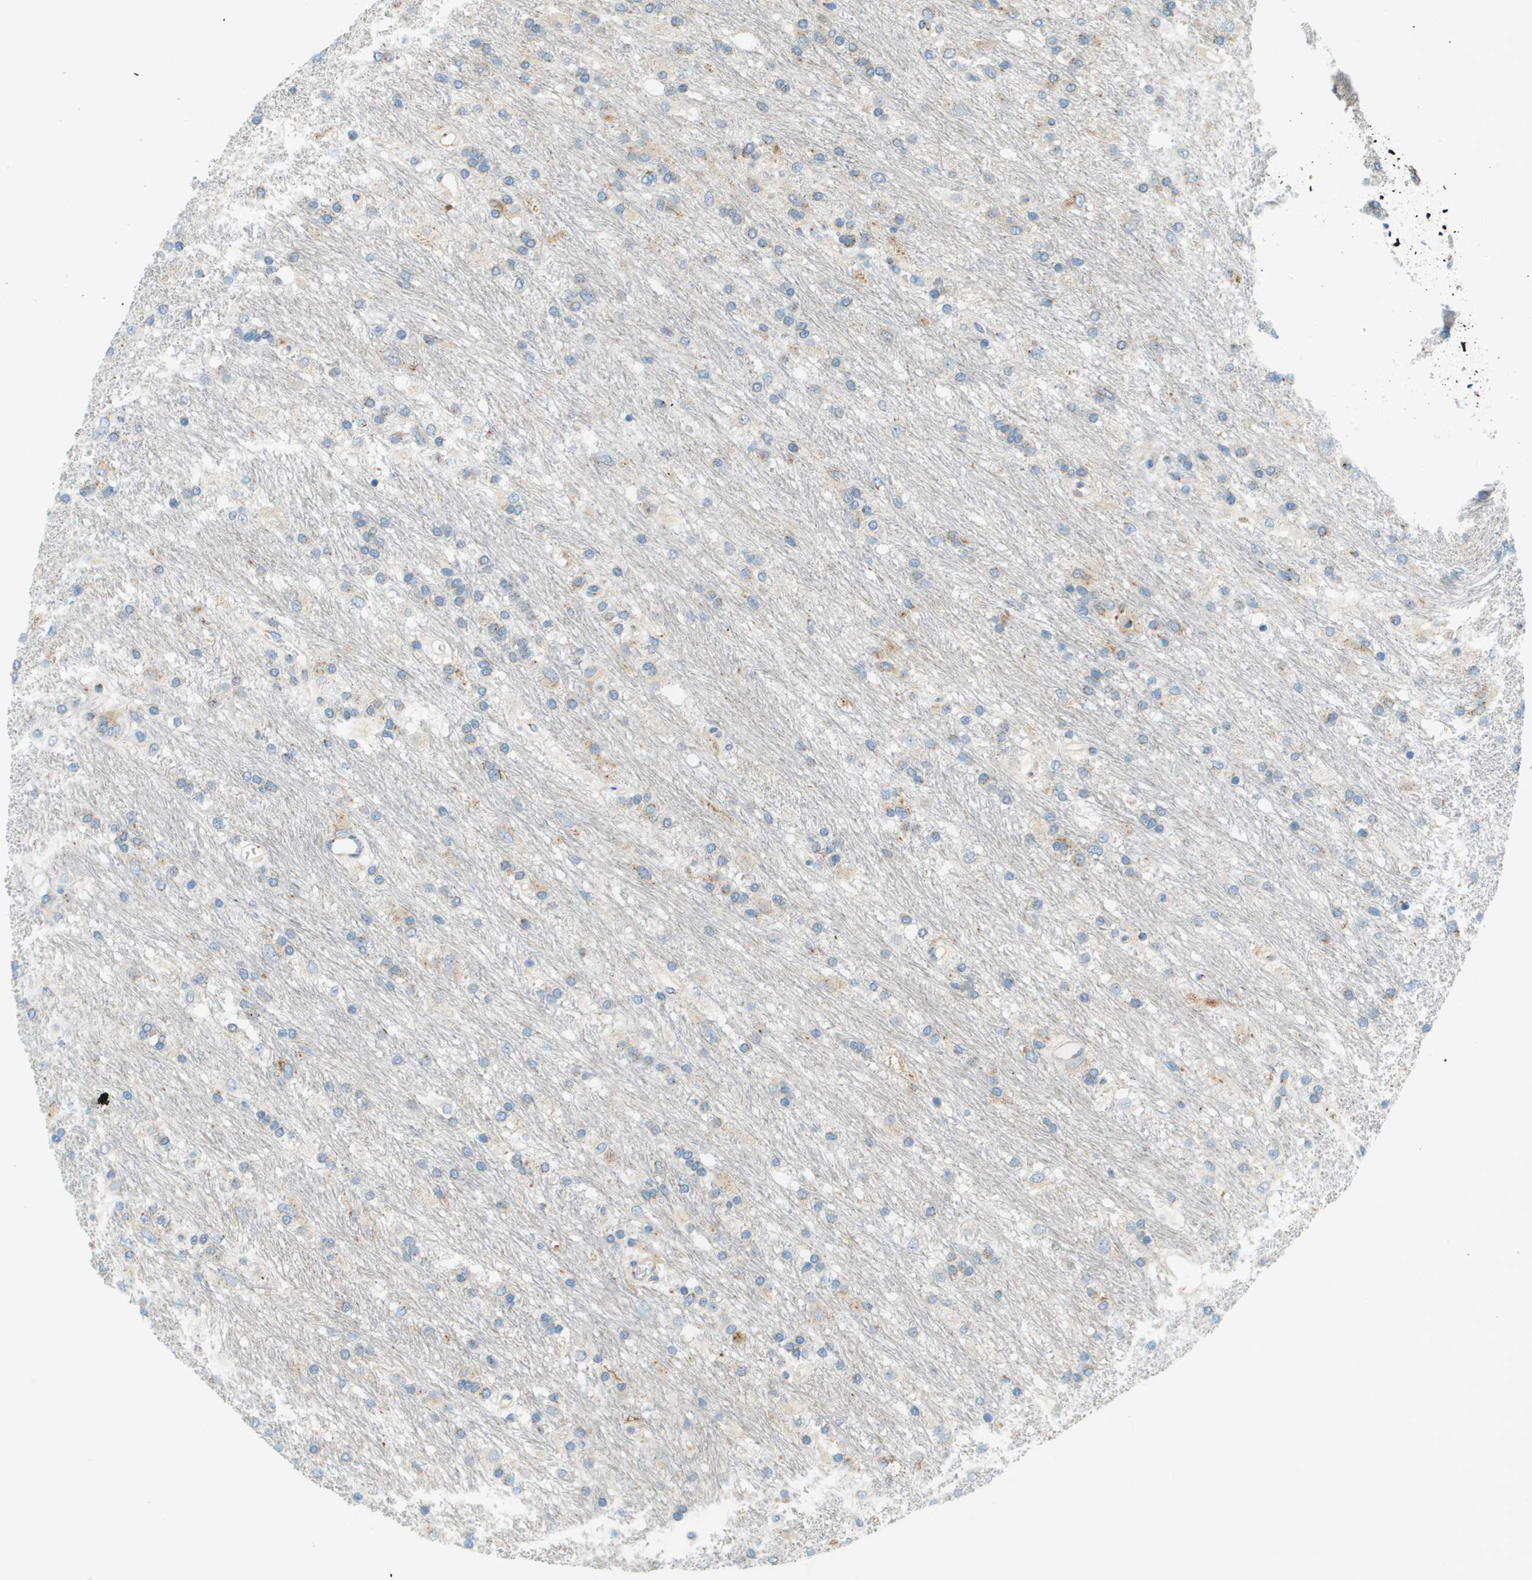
{"staining": {"intensity": "weak", "quantity": "<25%", "location": "cytoplasmic/membranous"}, "tissue": "glioma", "cell_type": "Tumor cells", "image_type": "cancer", "snomed": [{"axis": "morphology", "description": "Glioma, malignant, Low grade"}, {"axis": "topography", "description": "Brain"}], "caption": "Glioma stained for a protein using immunohistochemistry (IHC) reveals no positivity tumor cells.", "gene": "ACBD3", "patient": {"sex": "male", "age": 77}}